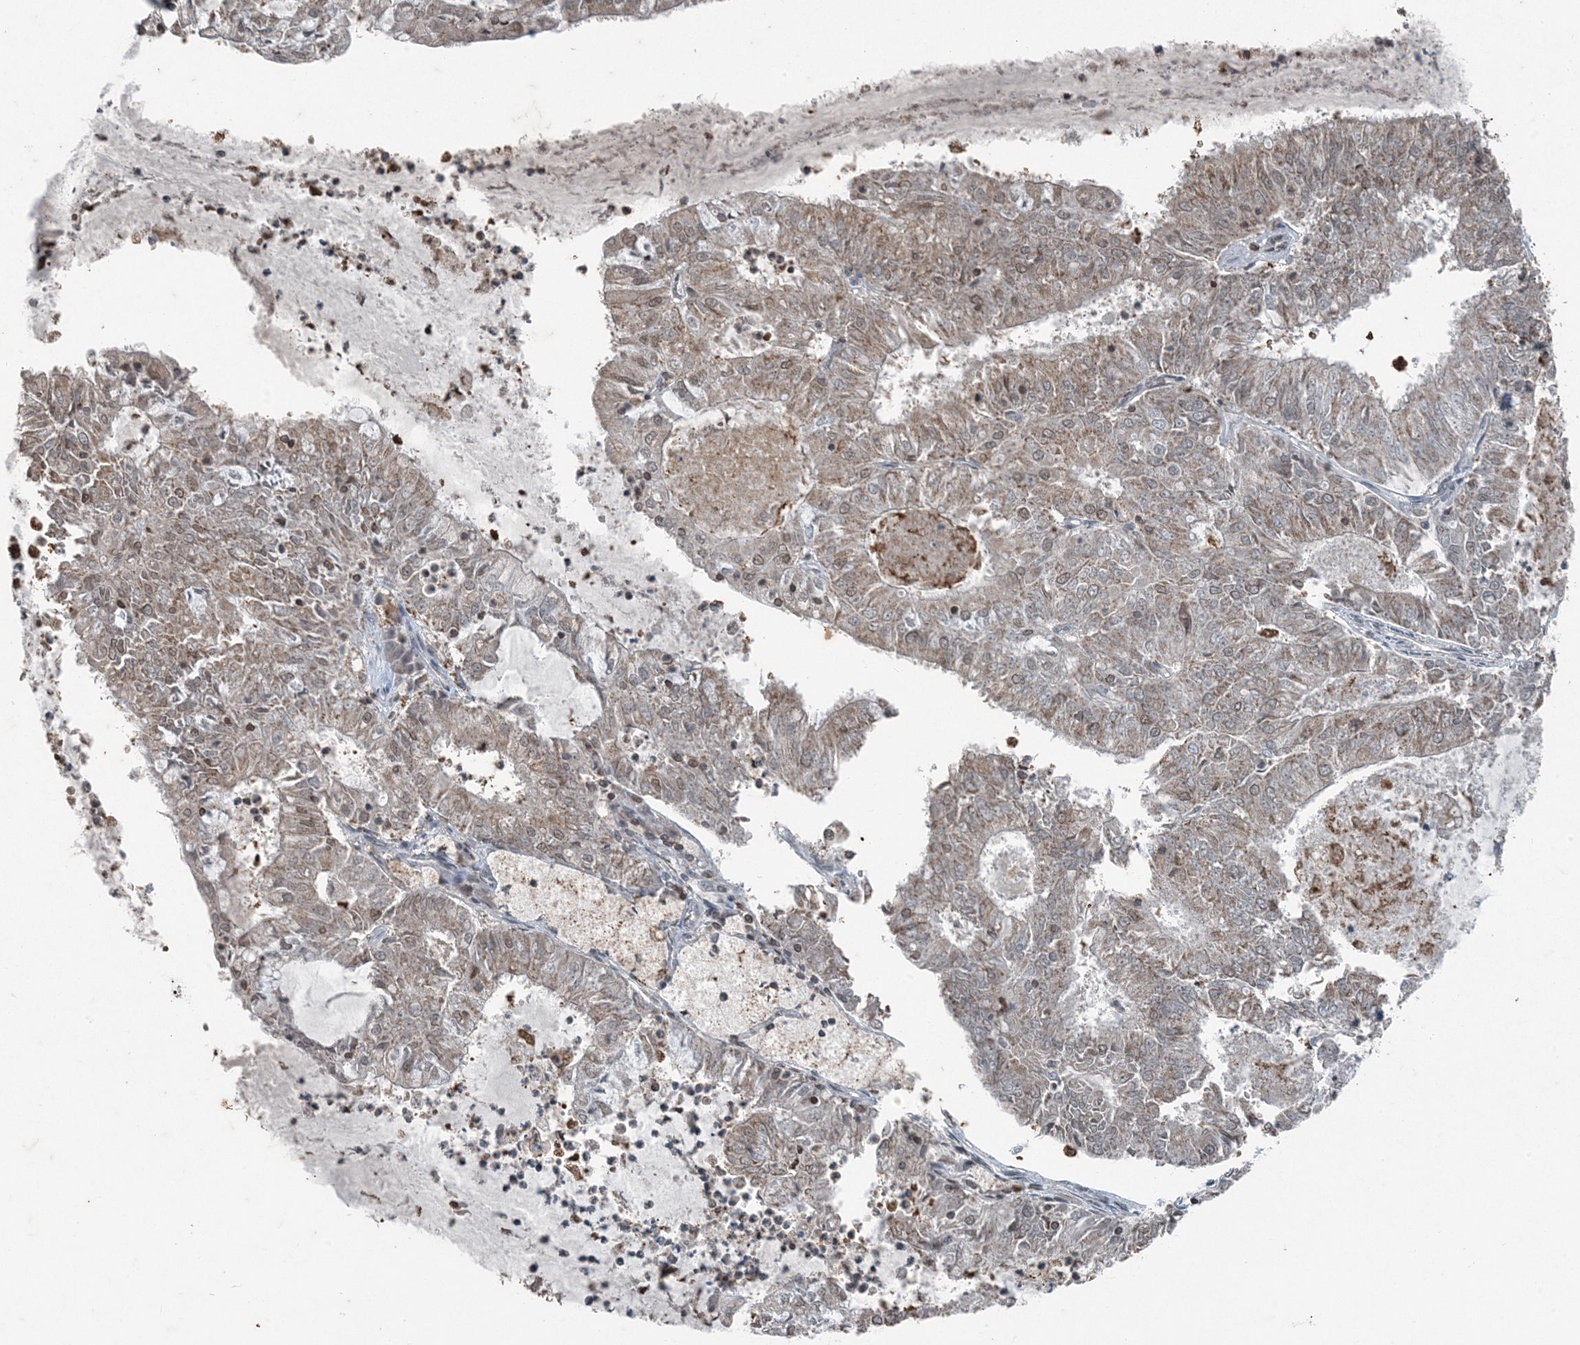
{"staining": {"intensity": "weak", "quantity": ">75%", "location": "cytoplasmic/membranous,nuclear"}, "tissue": "endometrial cancer", "cell_type": "Tumor cells", "image_type": "cancer", "snomed": [{"axis": "morphology", "description": "Adenocarcinoma, NOS"}, {"axis": "topography", "description": "Endometrium"}], "caption": "A low amount of weak cytoplasmic/membranous and nuclear staining is identified in about >75% of tumor cells in endometrial cancer (adenocarcinoma) tissue.", "gene": "GNL1", "patient": {"sex": "female", "age": 57}}